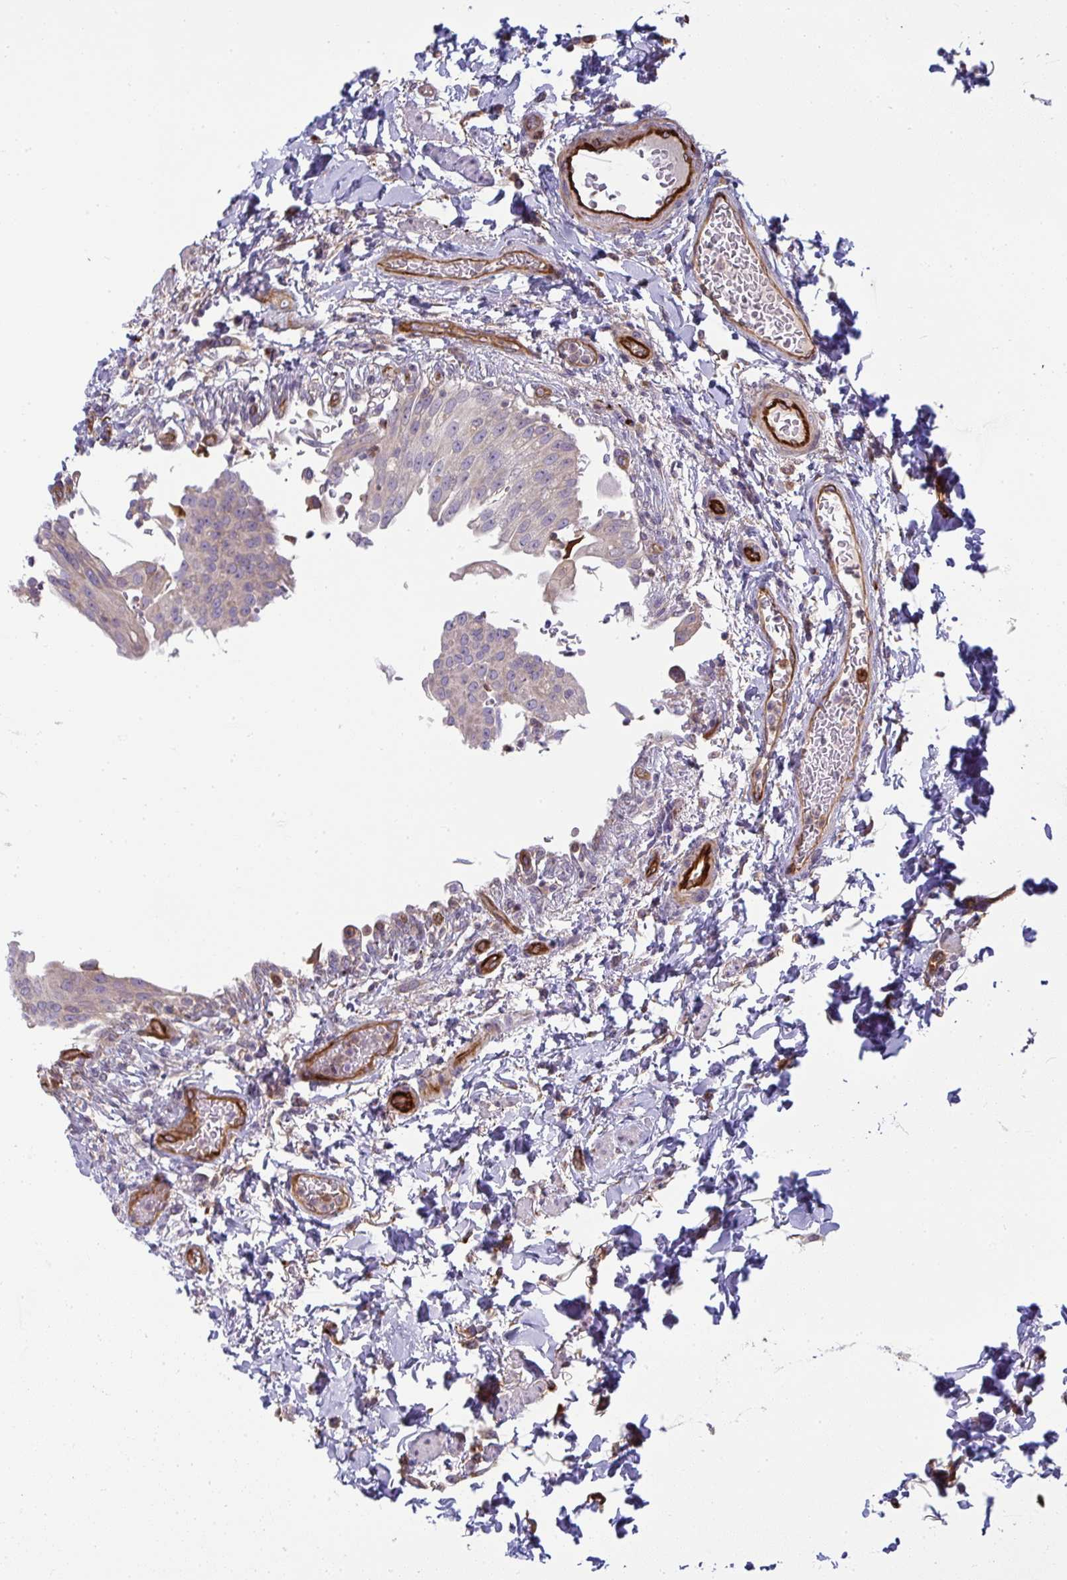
{"staining": {"intensity": "weak", "quantity": "<25%", "location": "cytoplasmic/membranous"}, "tissue": "urinary bladder", "cell_type": "Urothelial cells", "image_type": "normal", "snomed": [{"axis": "morphology", "description": "Normal tissue, NOS"}, {"axis": "topography", "description": "Urinary bladder"}, {"axis": "topography", "description": "Peripheral nerve tissue"}], "caption": "This is an immunohistochemistry (IHC) histopathology image of normal urinary bladder. There is no staining in urothelial cells.", "gene": "IFIT3", "patient": {"sex": "female", "age": 60}}